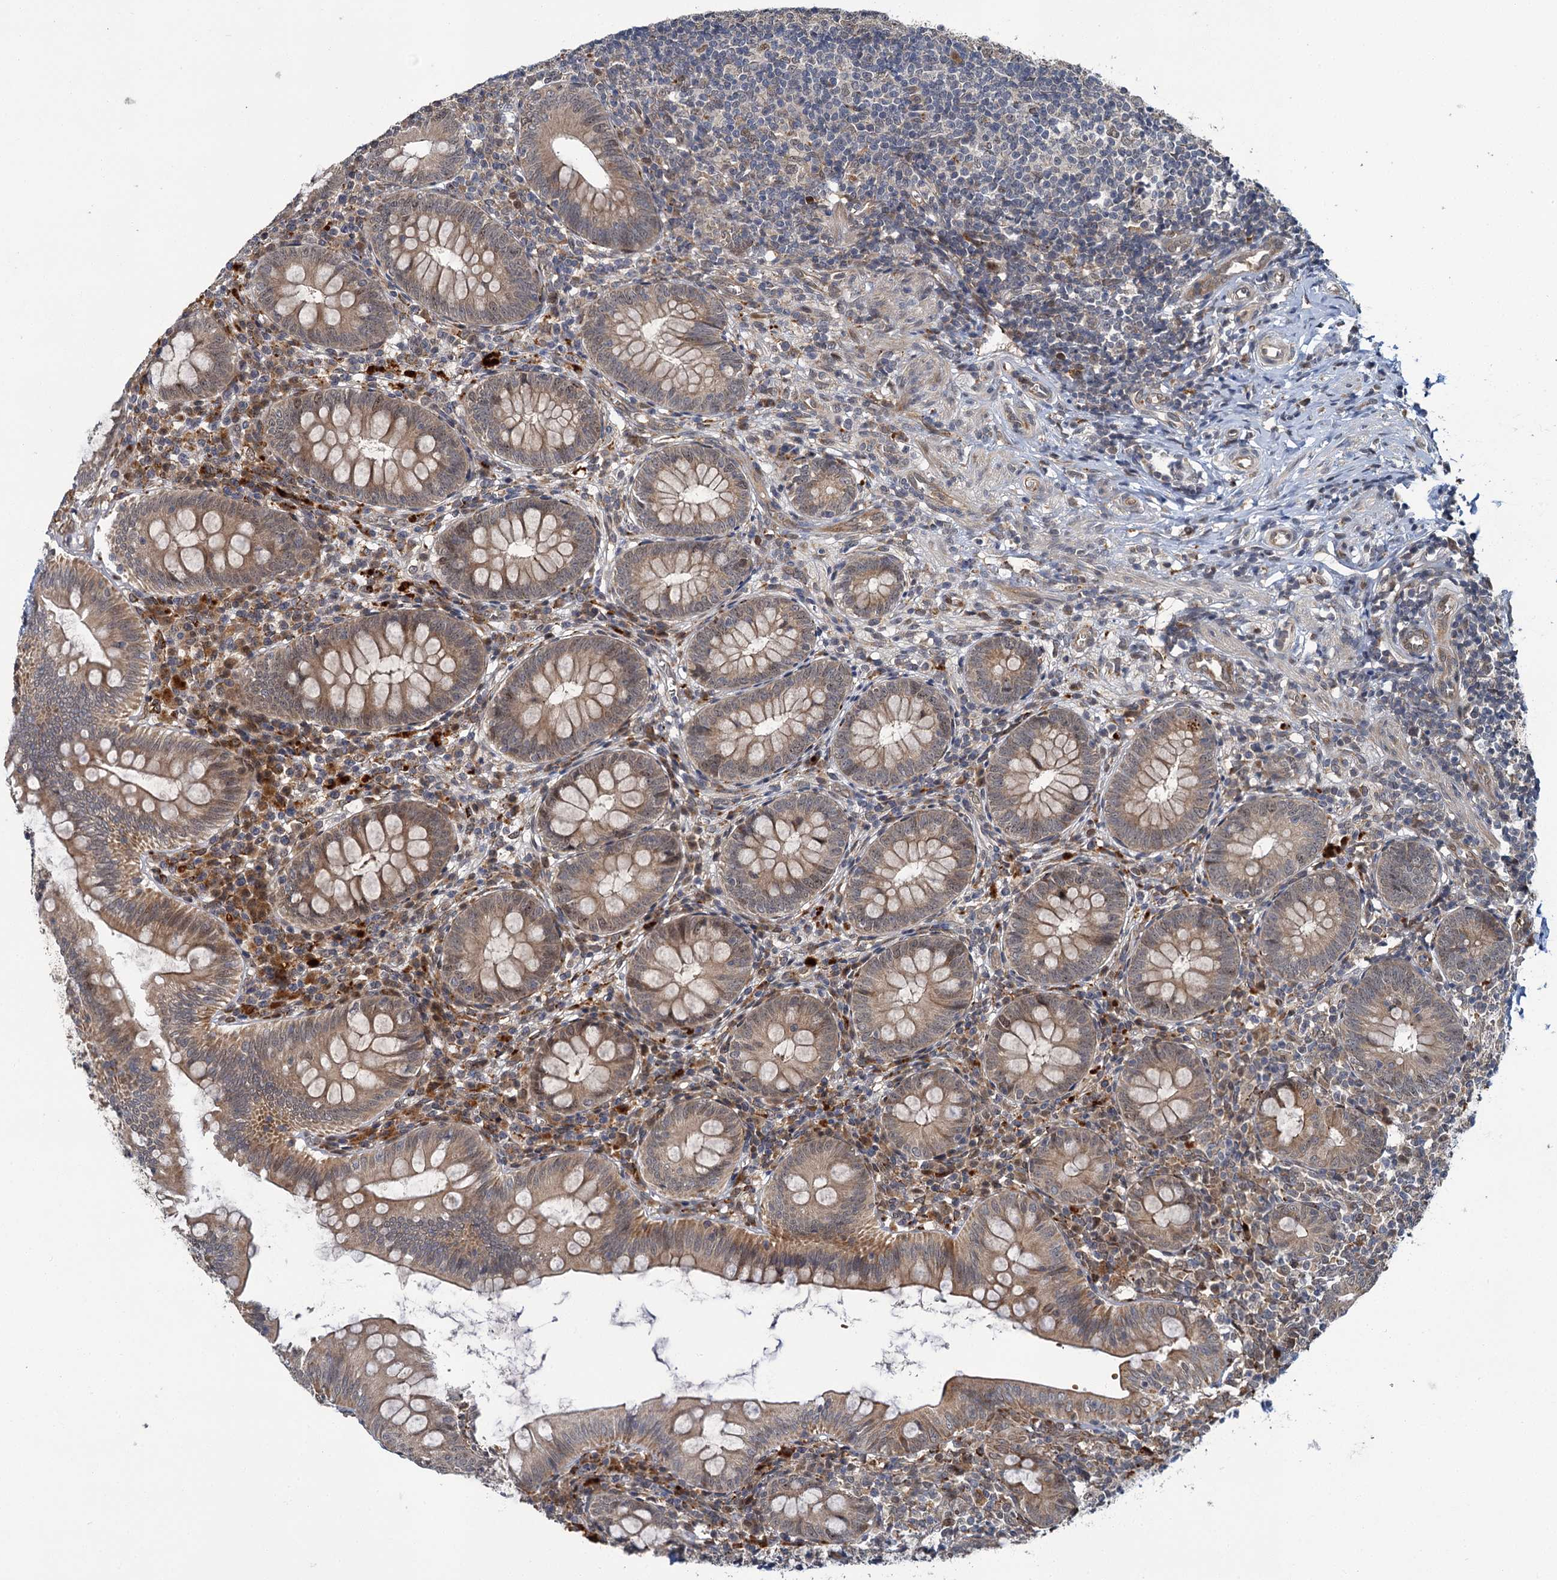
{"staining": {"intensity": "moderate", "quantity": ">75%", "location": "cytoplasmic/membranous"}, "tissue": "appendix", "cell_type": "Glandular cells", "image_type": "normal", "snomed": [{"axis": "morphology", "description": "Normal tissue, NOS"}, {"axis": "topography", "description": "Appendix"}], "caption": "Benign appendix was stained to show a protein in brown. There is medium levels of moderate cytoplasmic/membranous positivity in about >75% of glandular cells. The staining was performed using DAB, with brown indicating positive protein expression. Nuclei are stained blue with hematoxylin.", "gene": "APBA2", "patient": {"sex": "male", "age": 14}}